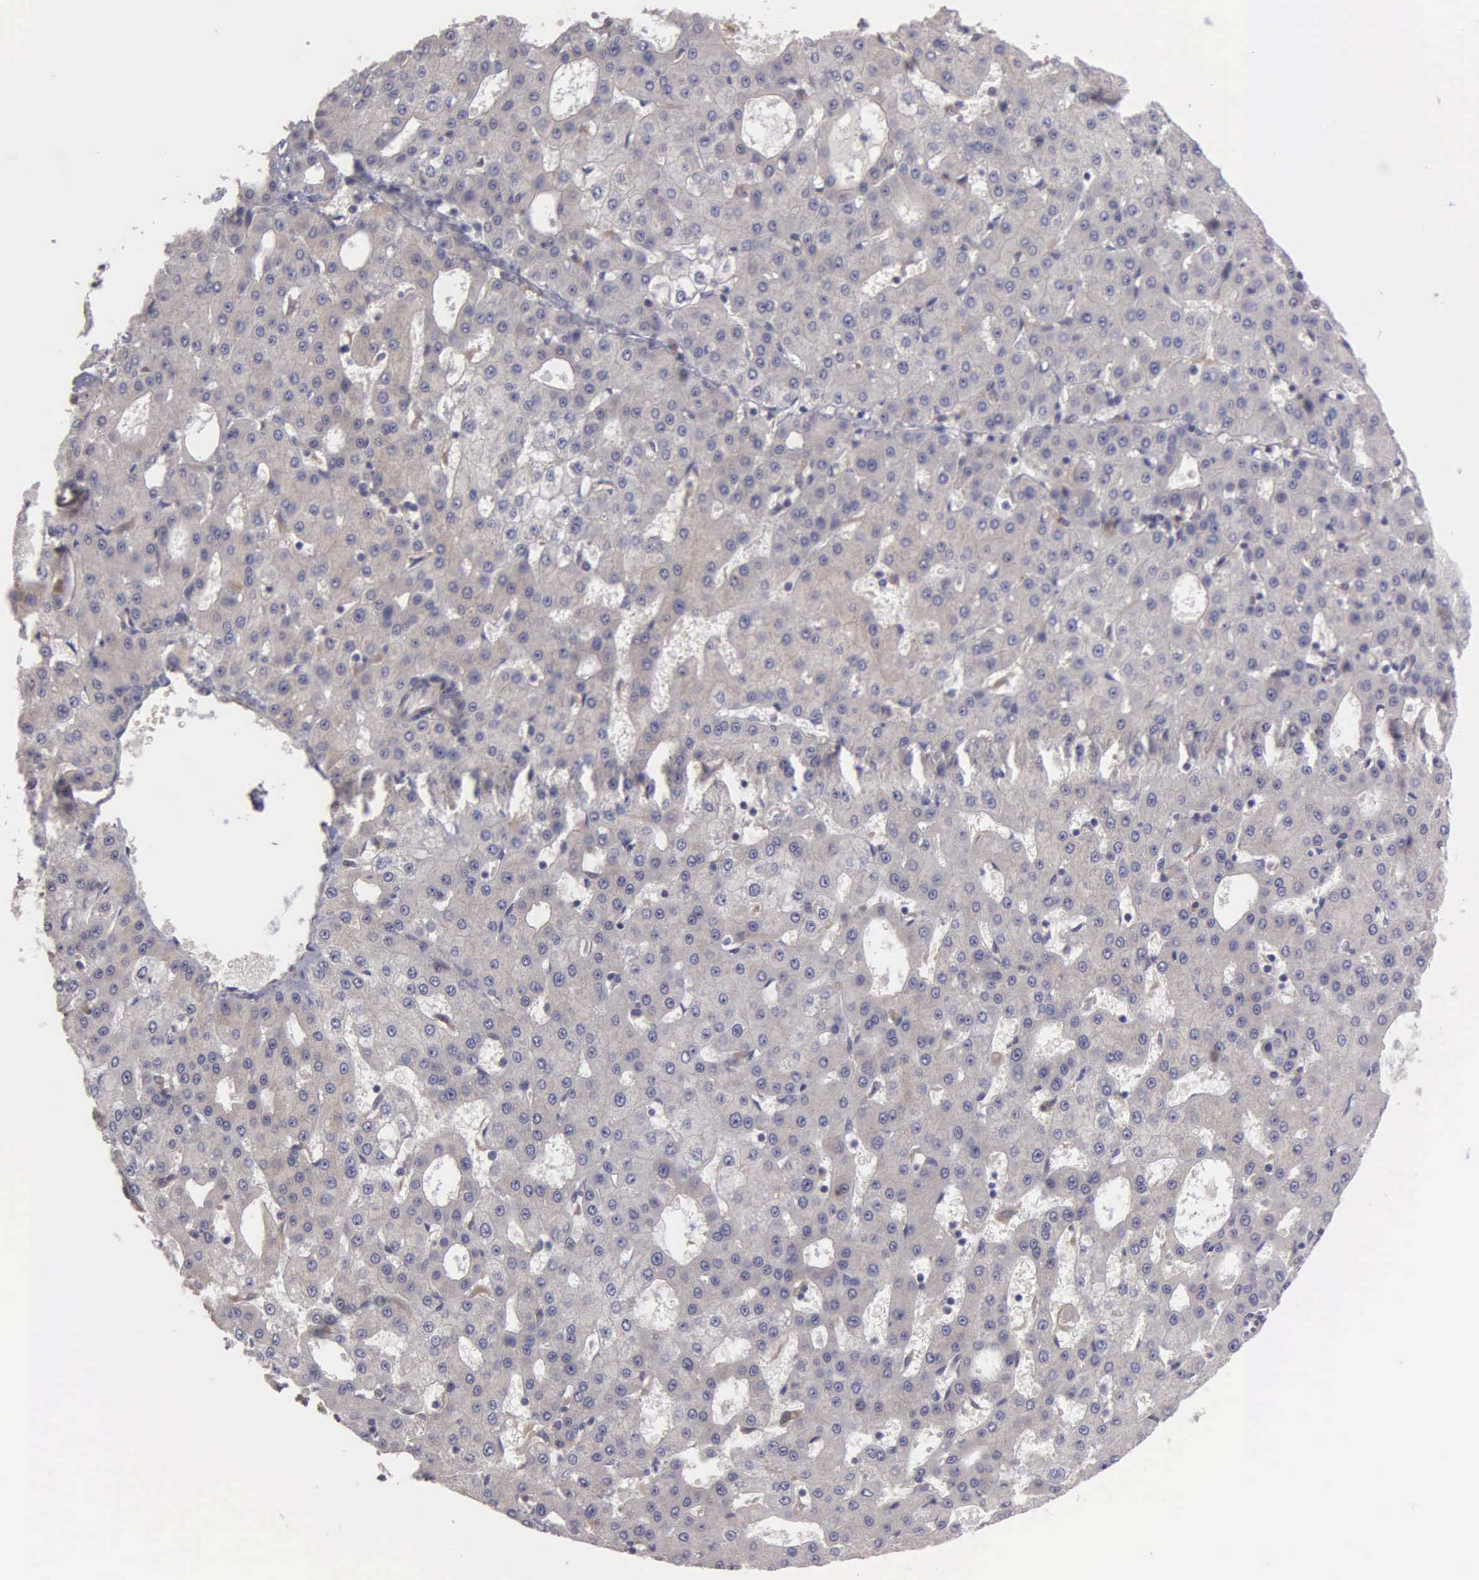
{"staining": {"intensity": "negative", "quantity": "none", "location": "none"}, "tissue": "liver cancer", "cell_type": "Tumor cells", "image_type": "cancer", "snomed": [{"axis": "morphology", "description": "Carcinoma, Hepatocellular, NOS"}, {"axis": "topography", "description": "Liver"}], "caption": "IHC of liver cancer exhibits no positivity in tumor cells. (Stains: DAB immunohistochemistry (IHC) with hematoxylin counter stain, Microscopy: brightfield microscopy at high magnification).", "gene": "RTL10", "patient": {"sex": "male", "age": 47}}